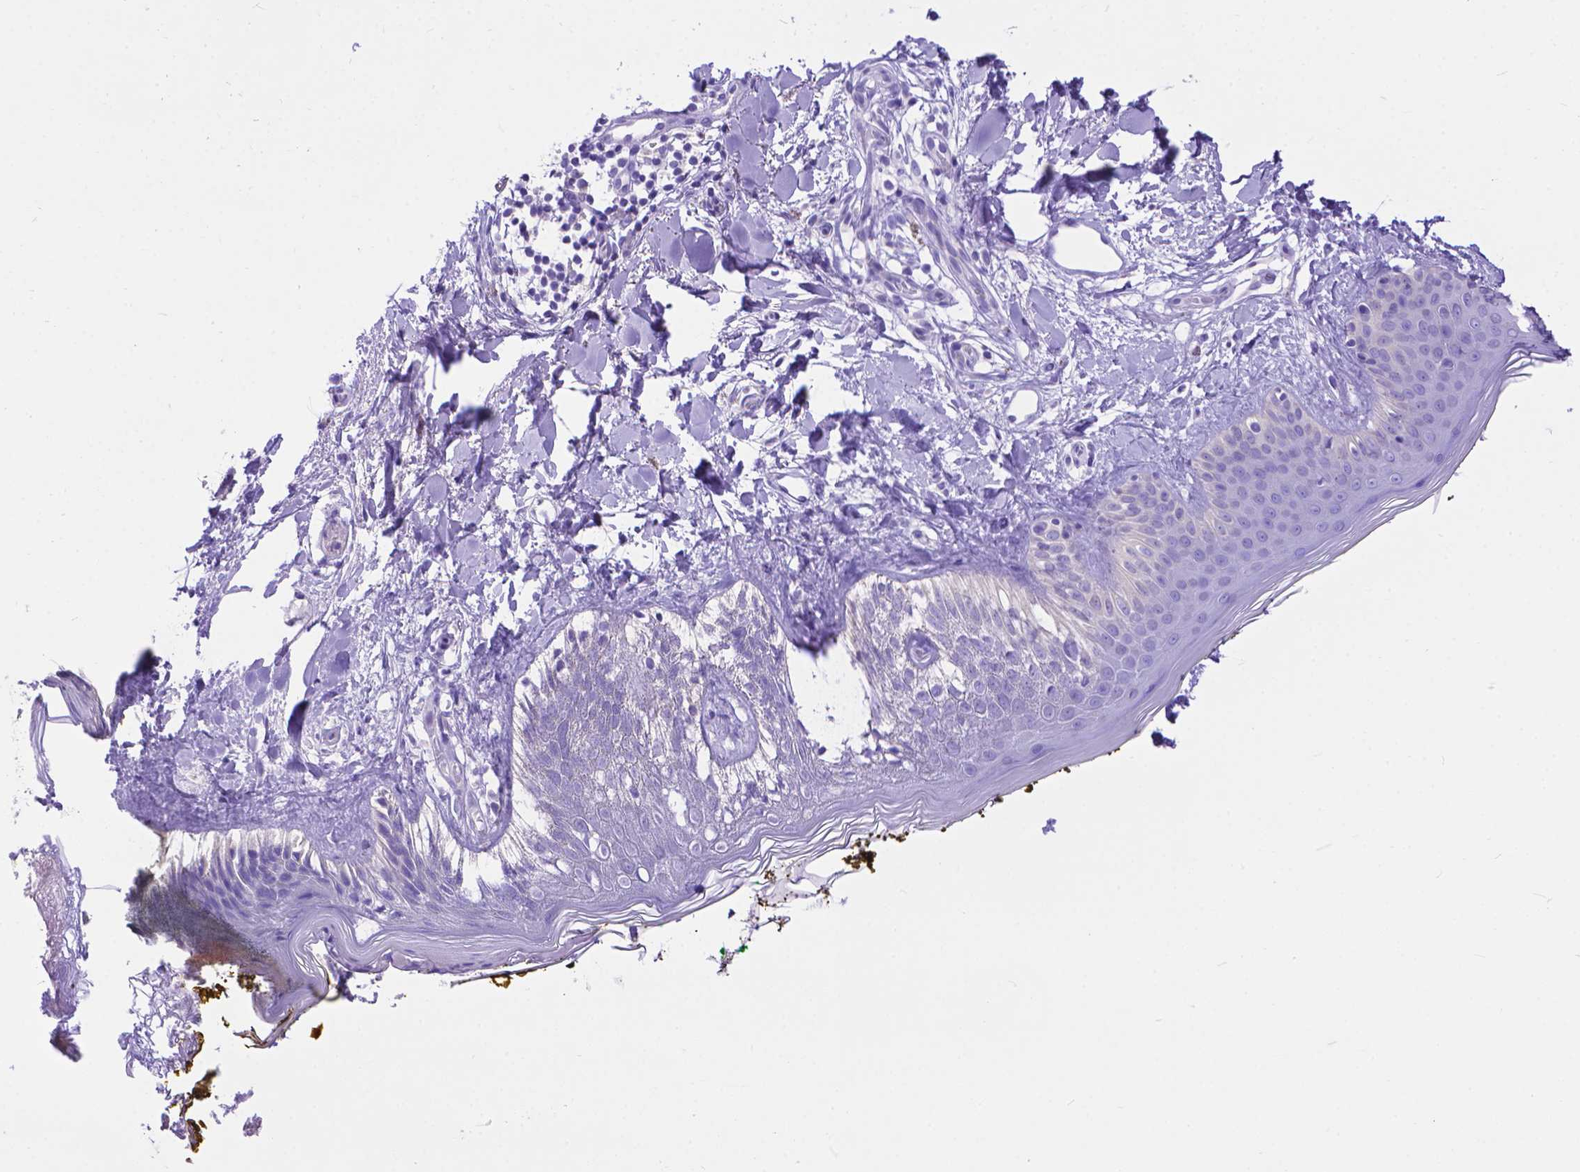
{"staining": {"intensity": "negative", "quantity": "none", "location": "none"}, "tissue": "skin", "cell_type": "Fibroblasts", "image_type": "normal", "snomed": [{"axis": "morphology", "description": "Normal tissue, NOS"}, {"axis": "topography", "description": "Skin"}], "caption": "A photomicrograph of skin stained for a protein displays no brown staining in fibroblasts.", "gene": "DHRS2", "patient": {"sex": "female", "age": 34}}